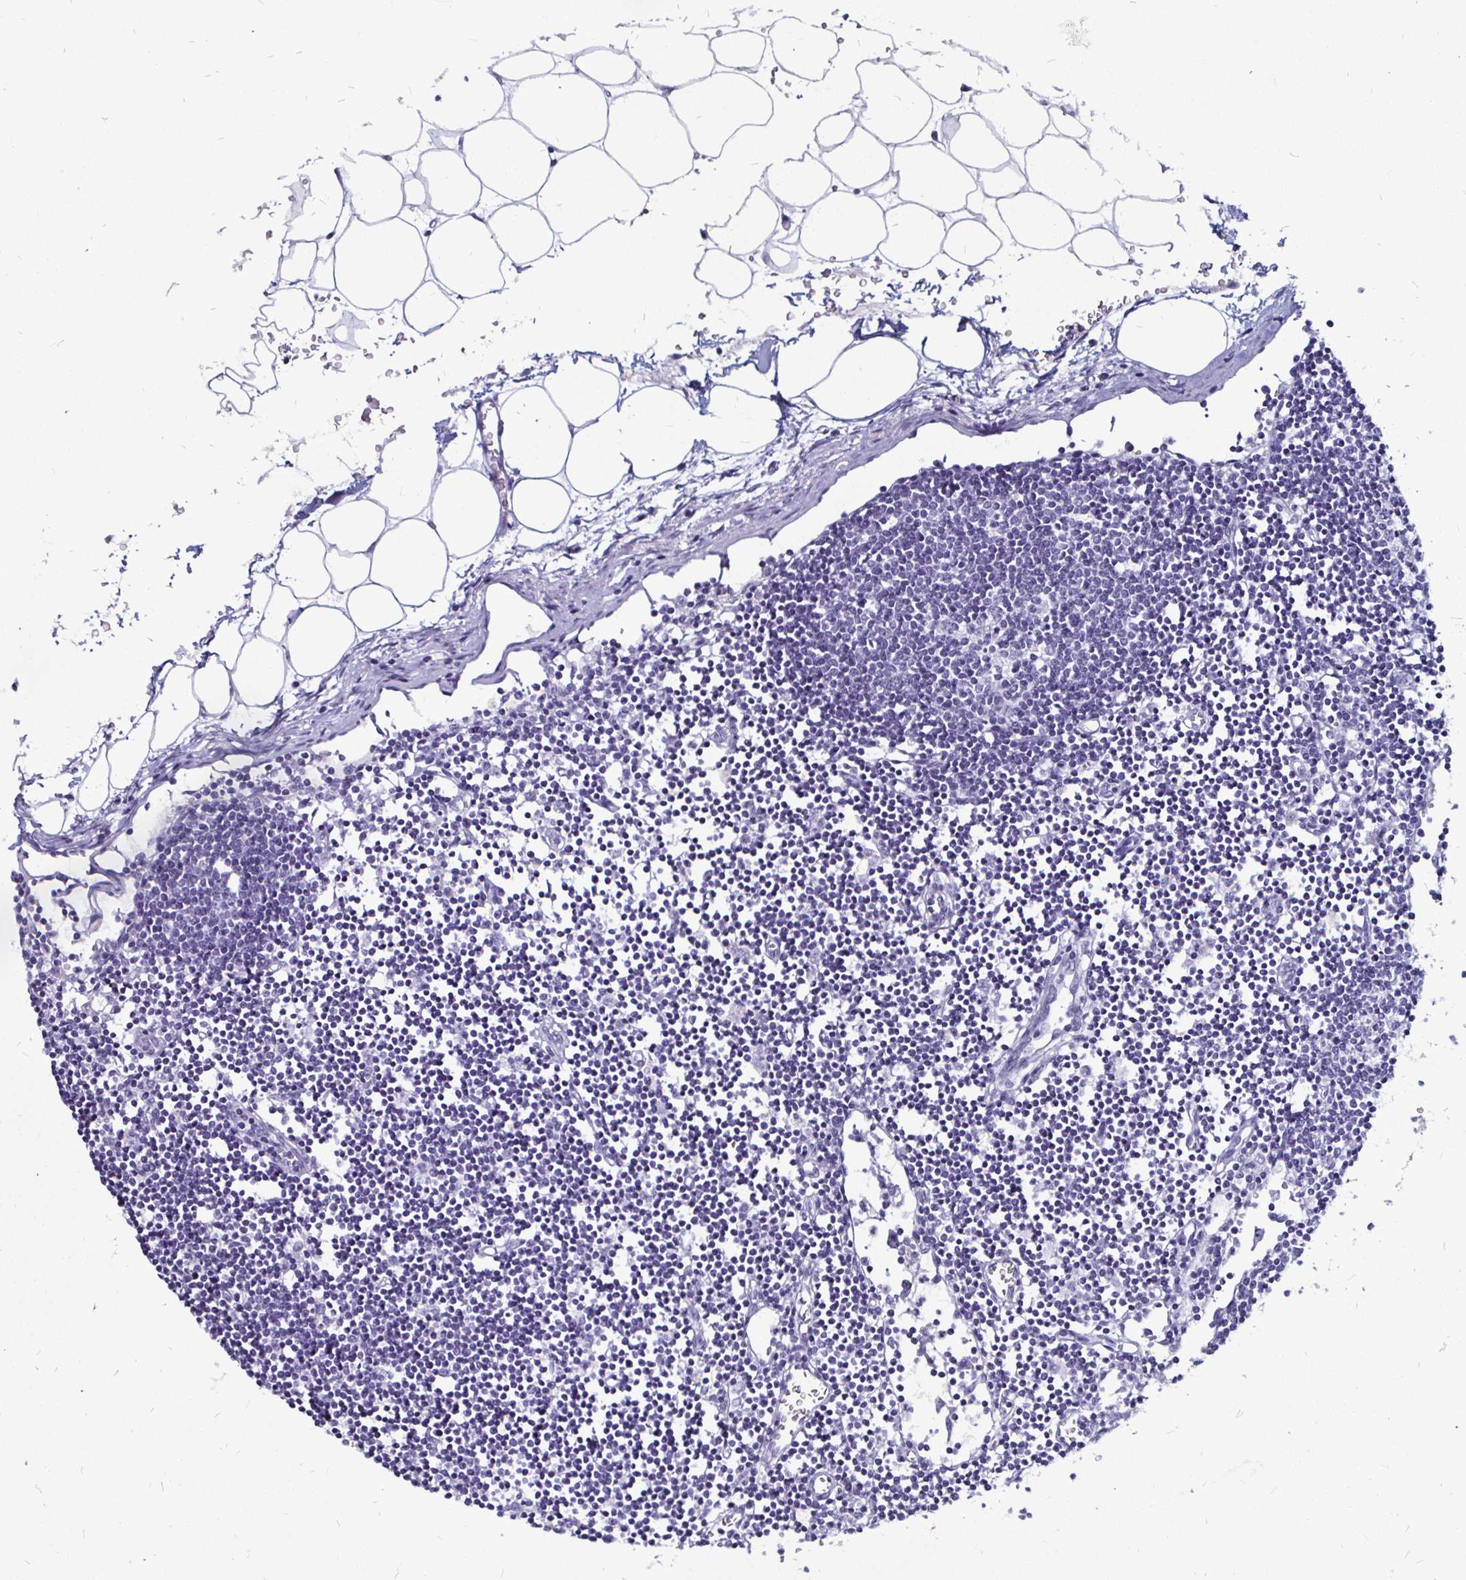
{"staining": {"intensity": "negative", "quantity": "none", "location": "none"}, "tissue": "lymph node", "cell_type": "Germinal center cells", "image_type": "normal", "snomed": [{"axis": "morphology", "description": "Normal tissue, NOS"}, {"axis": "topography", "description": "Lymph node"}], "caption": "Germinal center cells are negative for brown protein staining in normal lymph node. The staining was performed using DAB to visualize the protein expression in brown, while the nuclei were stained in blue with hematoxylin (Magnification: 20x).", "gene": "LUZP4", "patient": {"sex": "female", "age": 65}}